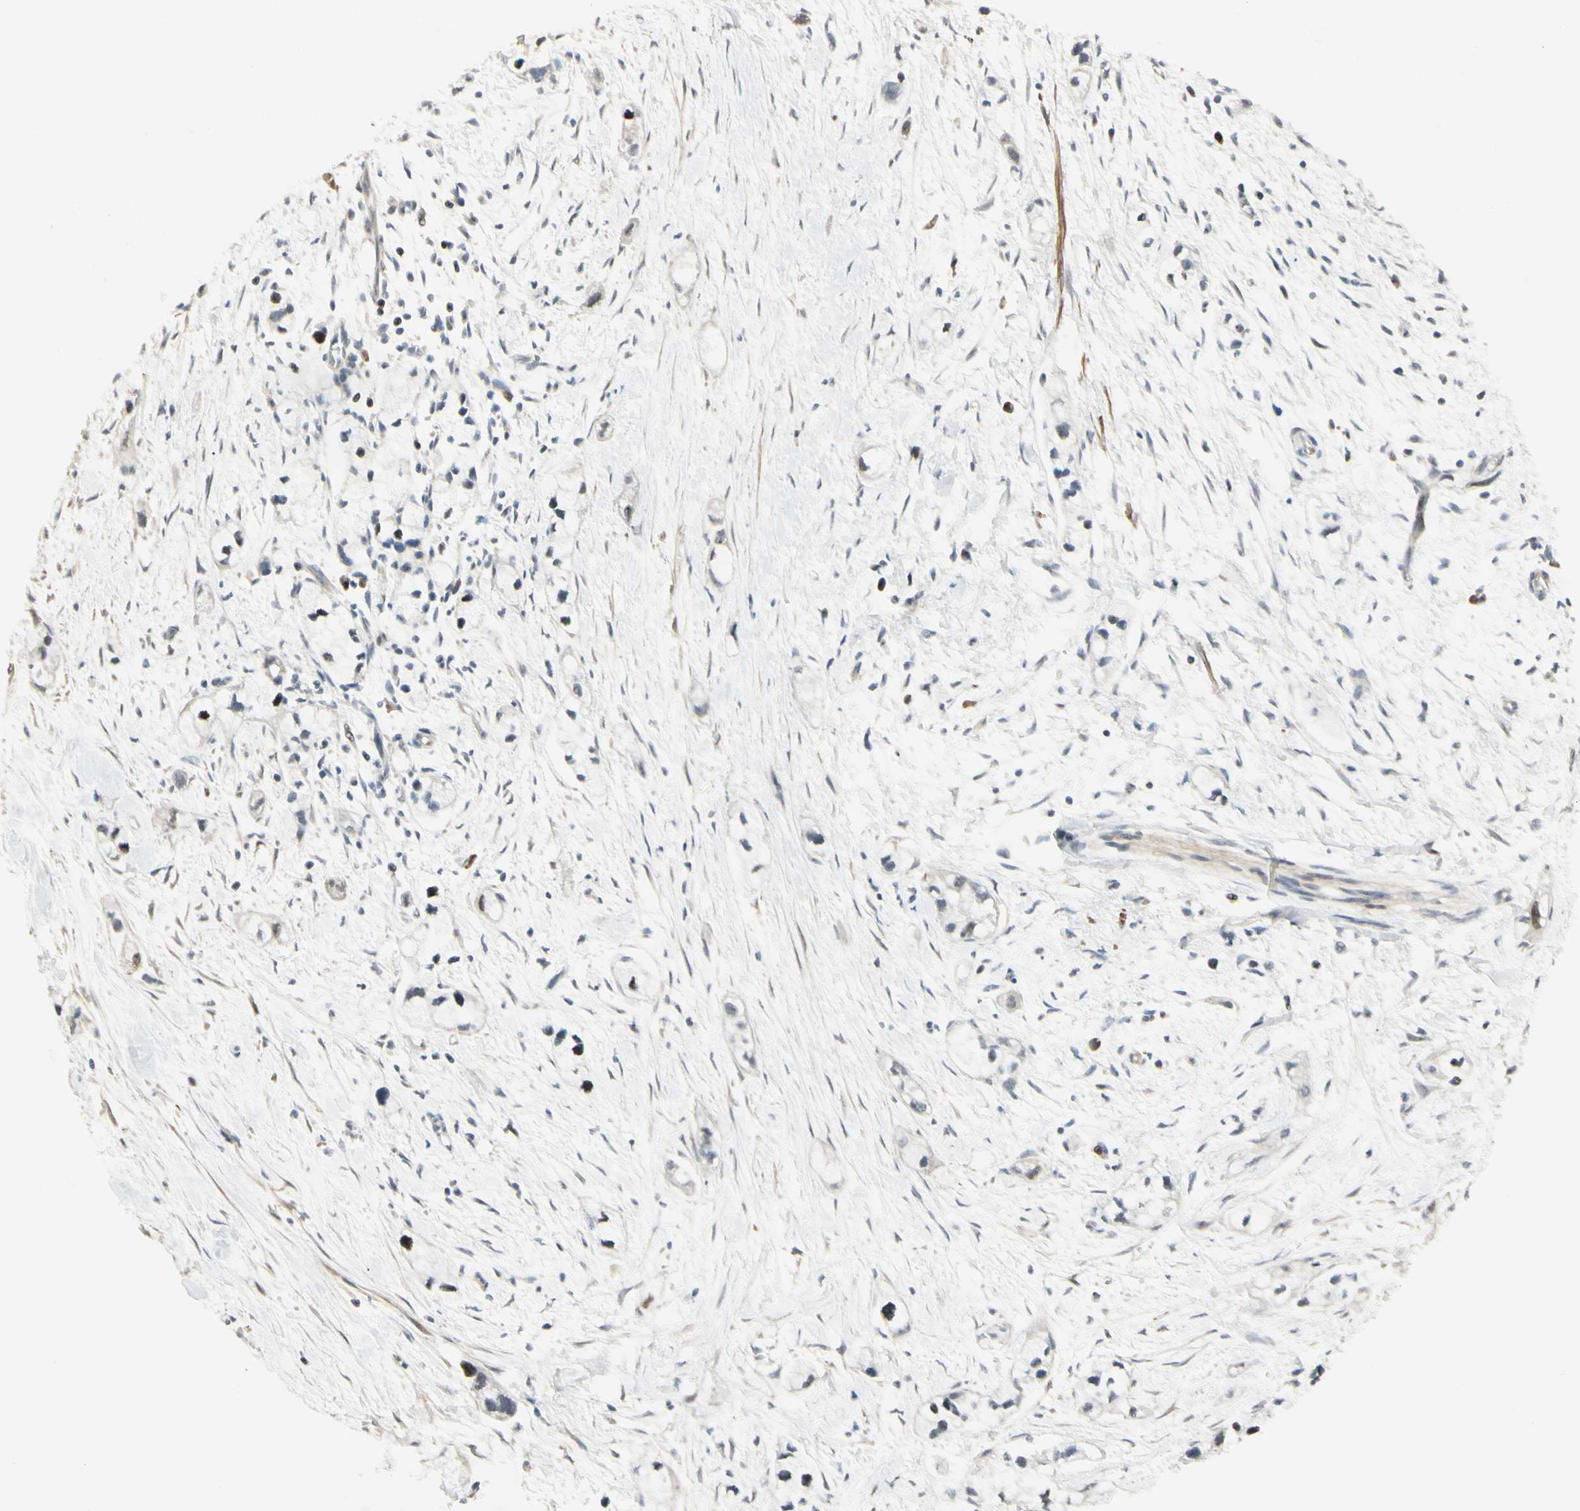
{"staining": {"intensity": "weak", "quantity": "25%-75%", "location": "cytoplasmic/membranous"}, "tissue": "pancreatic cancer", "cell_type": "Tumor cells", "image_type": "cancer", "snomed": [{"axis": "morphology", "description": "Adenocarcinoma, NOS"}, {"axis": "topography", "description": "Pancreas"}], "caption": "Tumor cells show weak cytoplasmic/membranous expression in approximately 25%-75% of cells in adenocarcinoma (pancreatic).", "gene": "P4HA3", "patient": {"sex": "male", "age": 74}}